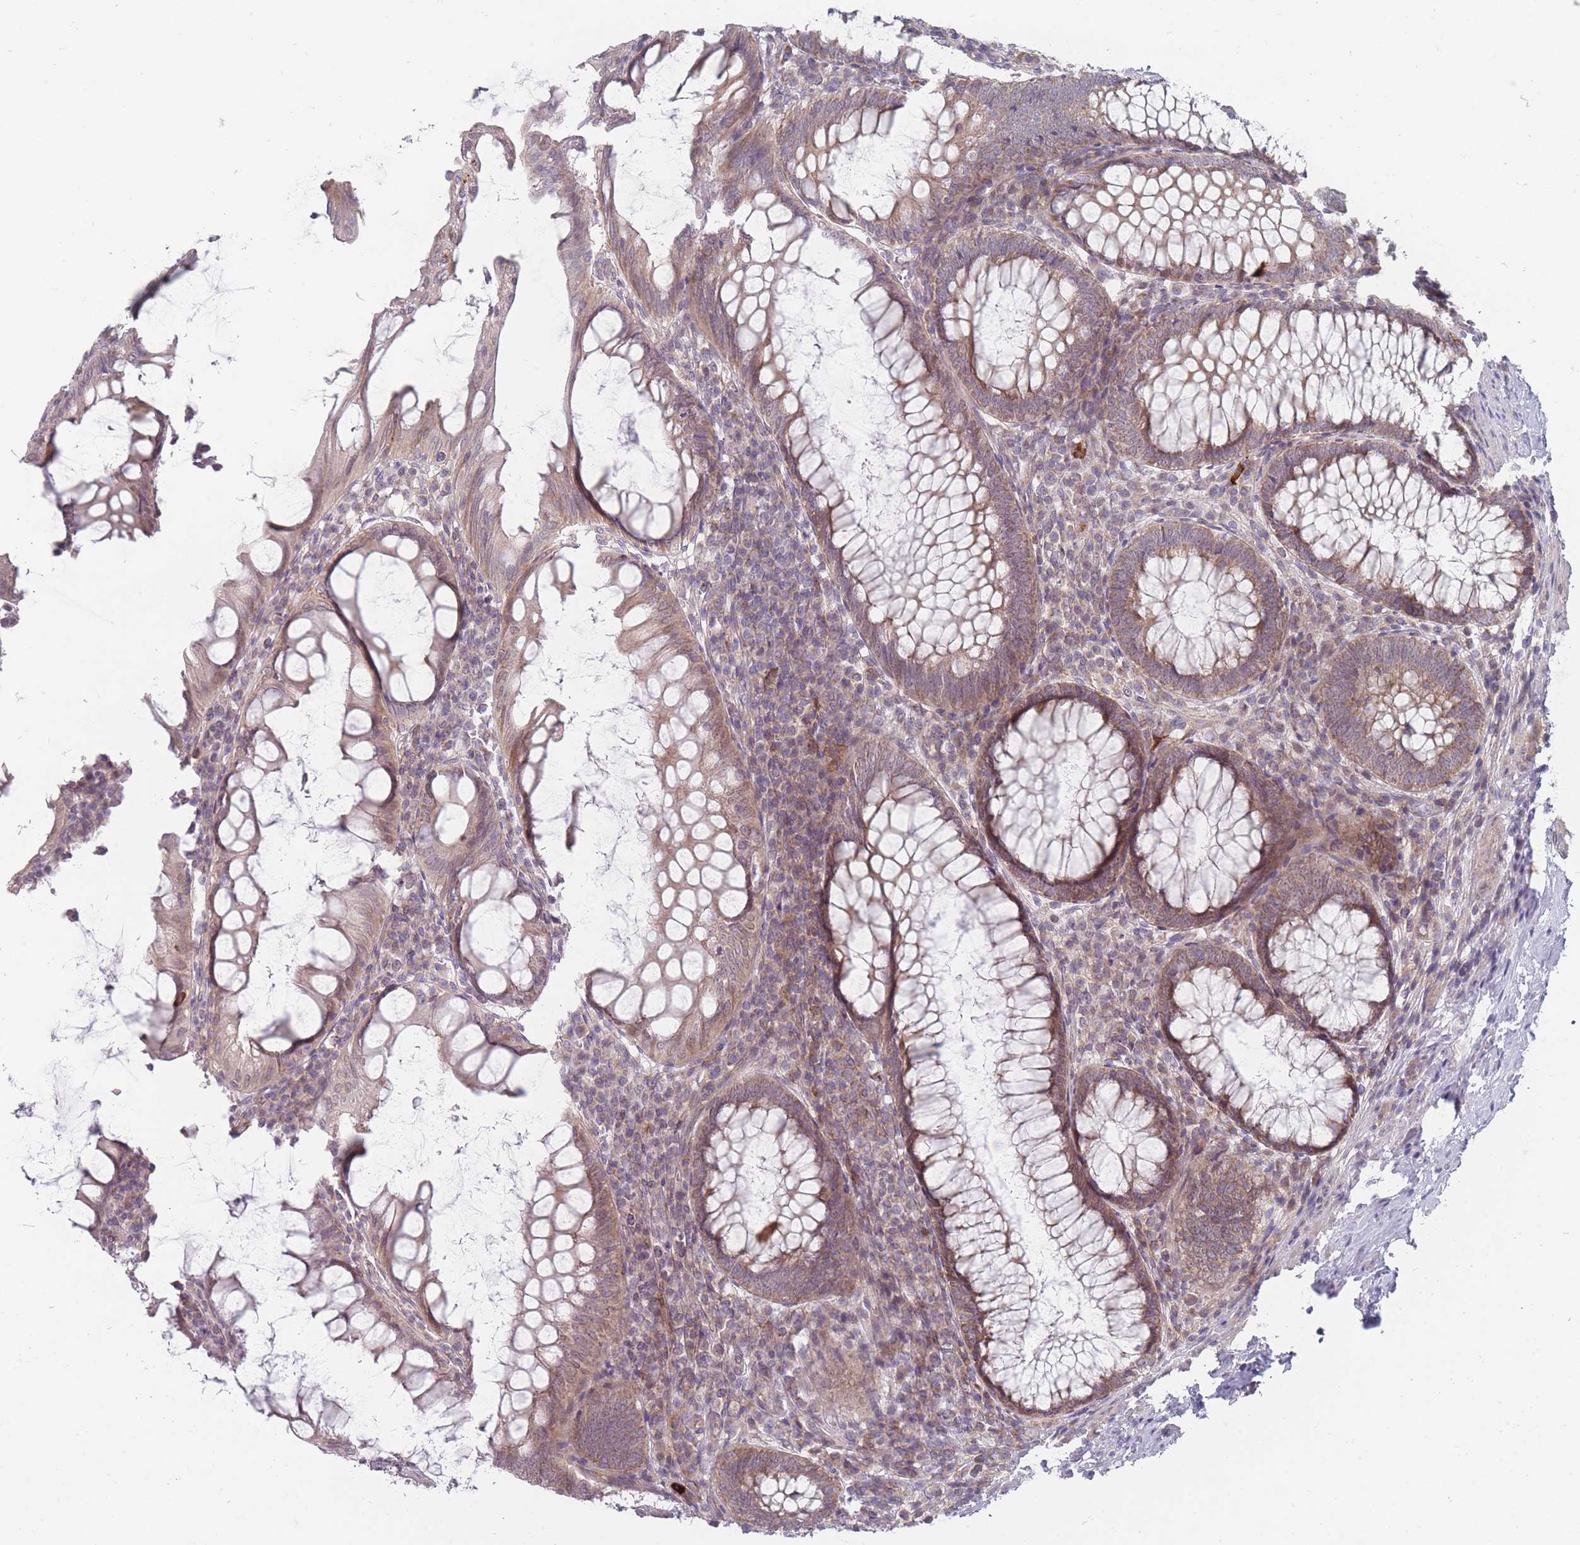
{"staining": {"intensity": "moderate", "quantity": ">75%", "location": "cytoplasmic/membranous"}, "tissue": "appendix", "cell_type": "Glandular cells", "image_type": "normal", "snomed": [{"axis": "morphology", "description": "Normal tissue, NOS"}, {"axis": "topography", "description": "Appendix"}], "caption": "IHC staining of unremarkable appendix, which reveals medium levels of moderate cytoplasmic/membranous staining in approximately >75% of glandular cells indicating moderate cytoplasmic/membranous protein positivity. The staining was performed using DAB (brown) for protein detection and nuclei were counterstained in hematoxylin (blue).", "gene": "PCDH12", "patient": {"sex": "male", "age": 83}}